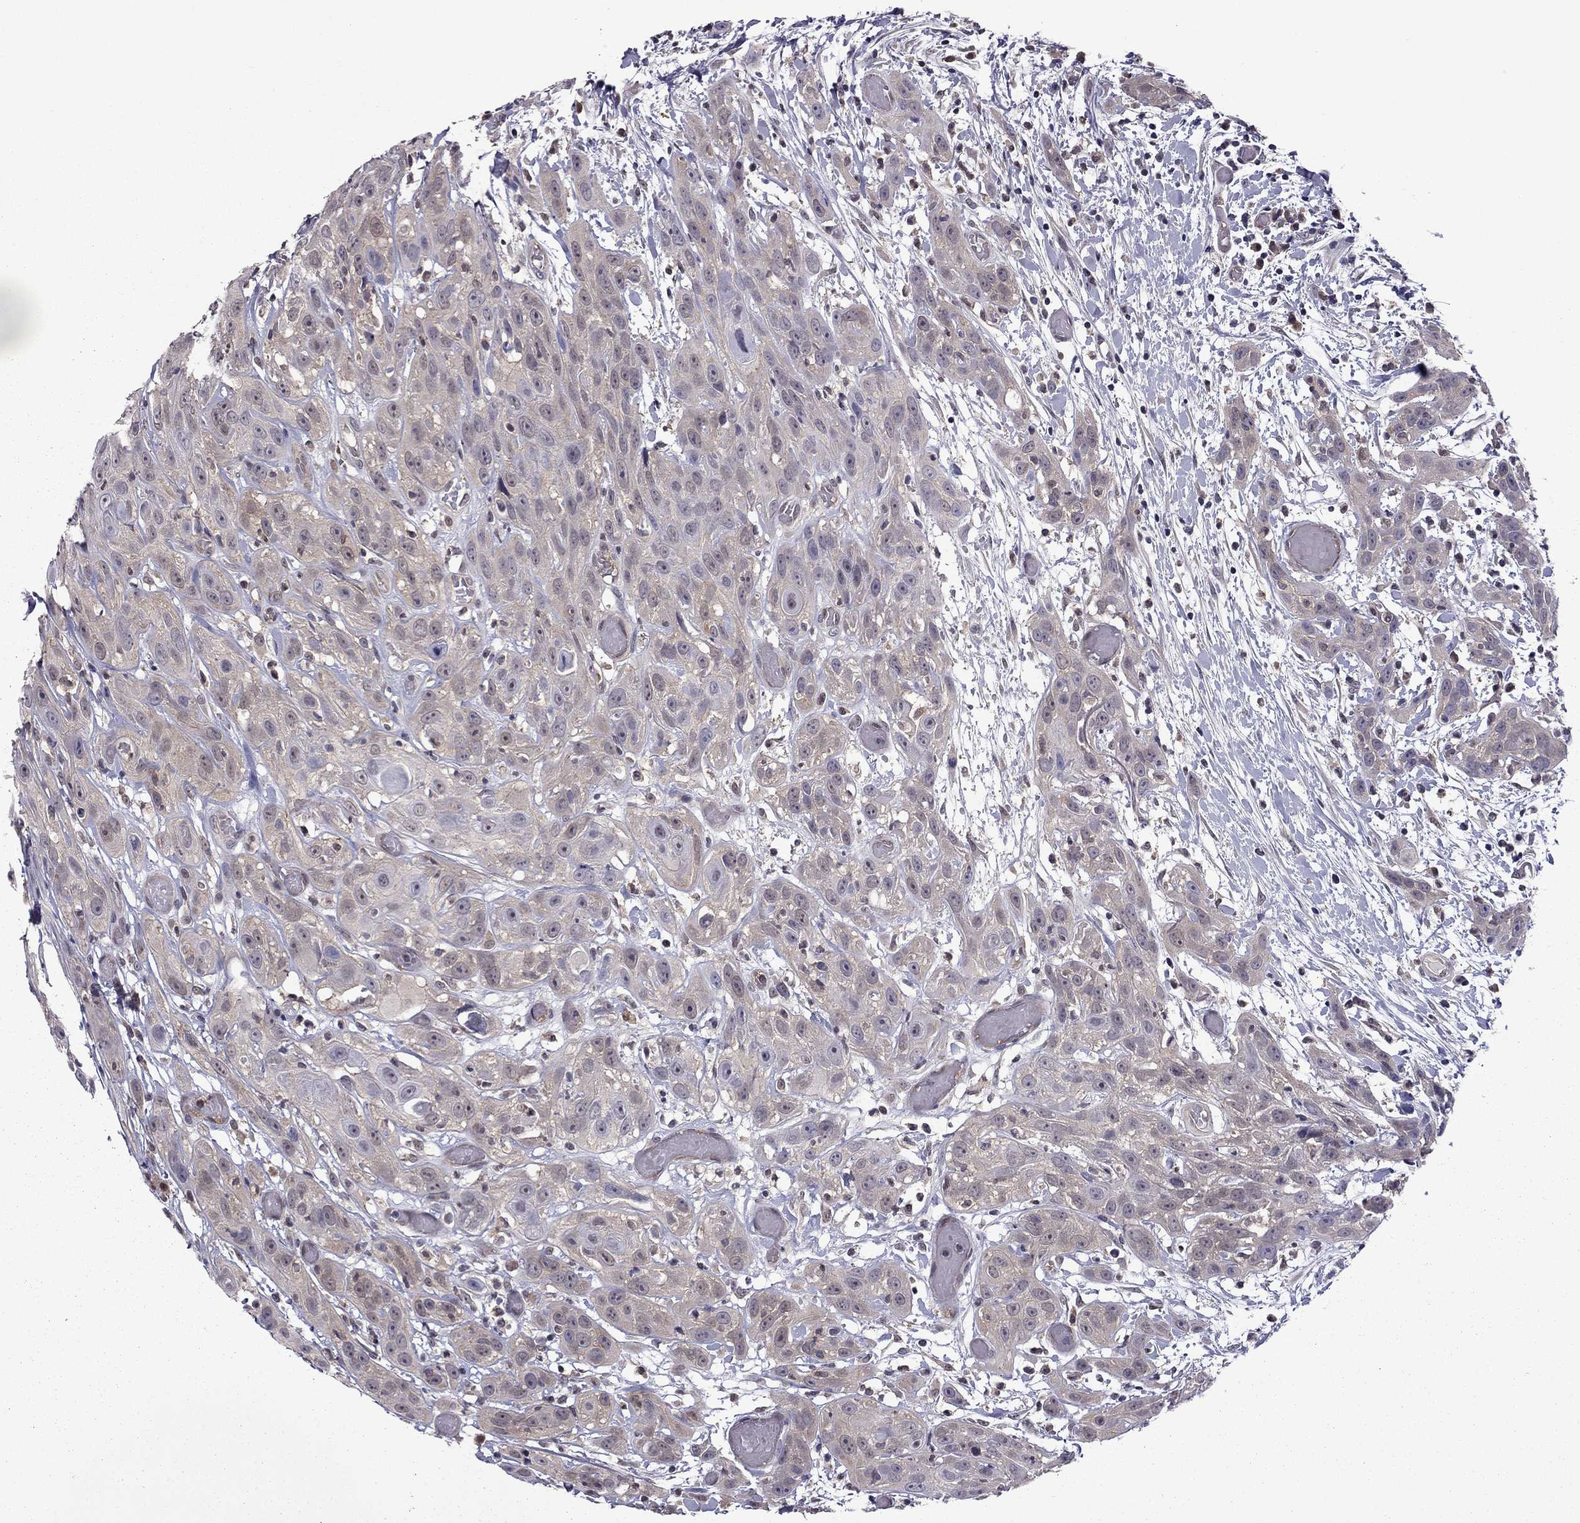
{"staining": {"intensity": "weak", "quantity": ">75%", "location": "cytoplasmic/membranous"}, "tissue": "head and neck cancer", "cell_type": "Tumor cells", "image_type": "cancer", "snomed": [{"axis": "morphology", "description": "Normal tissue, NOS"}, {"axis": "morphology", "description": "Squamous cell carcinoma, NOS"}, {"axis": "topography", "description": "Oral tissue"}, {"axis": "topography", "description": "Salivary gland"}, {"axis": "topography", "description": "Head-Neck"}], "caption": "IHC photomicrograph of neoplastic tissue: human head and neck cancer stained using immunohistochemistry exhibits low levels of weak protein expression localized specifically in the cytoplasmic/membranous of tumor cells, appearing as a cytoplasmic/membranous brown color.", "gene": "CDK5", "patient": {"sex": "female", "age": 62}}